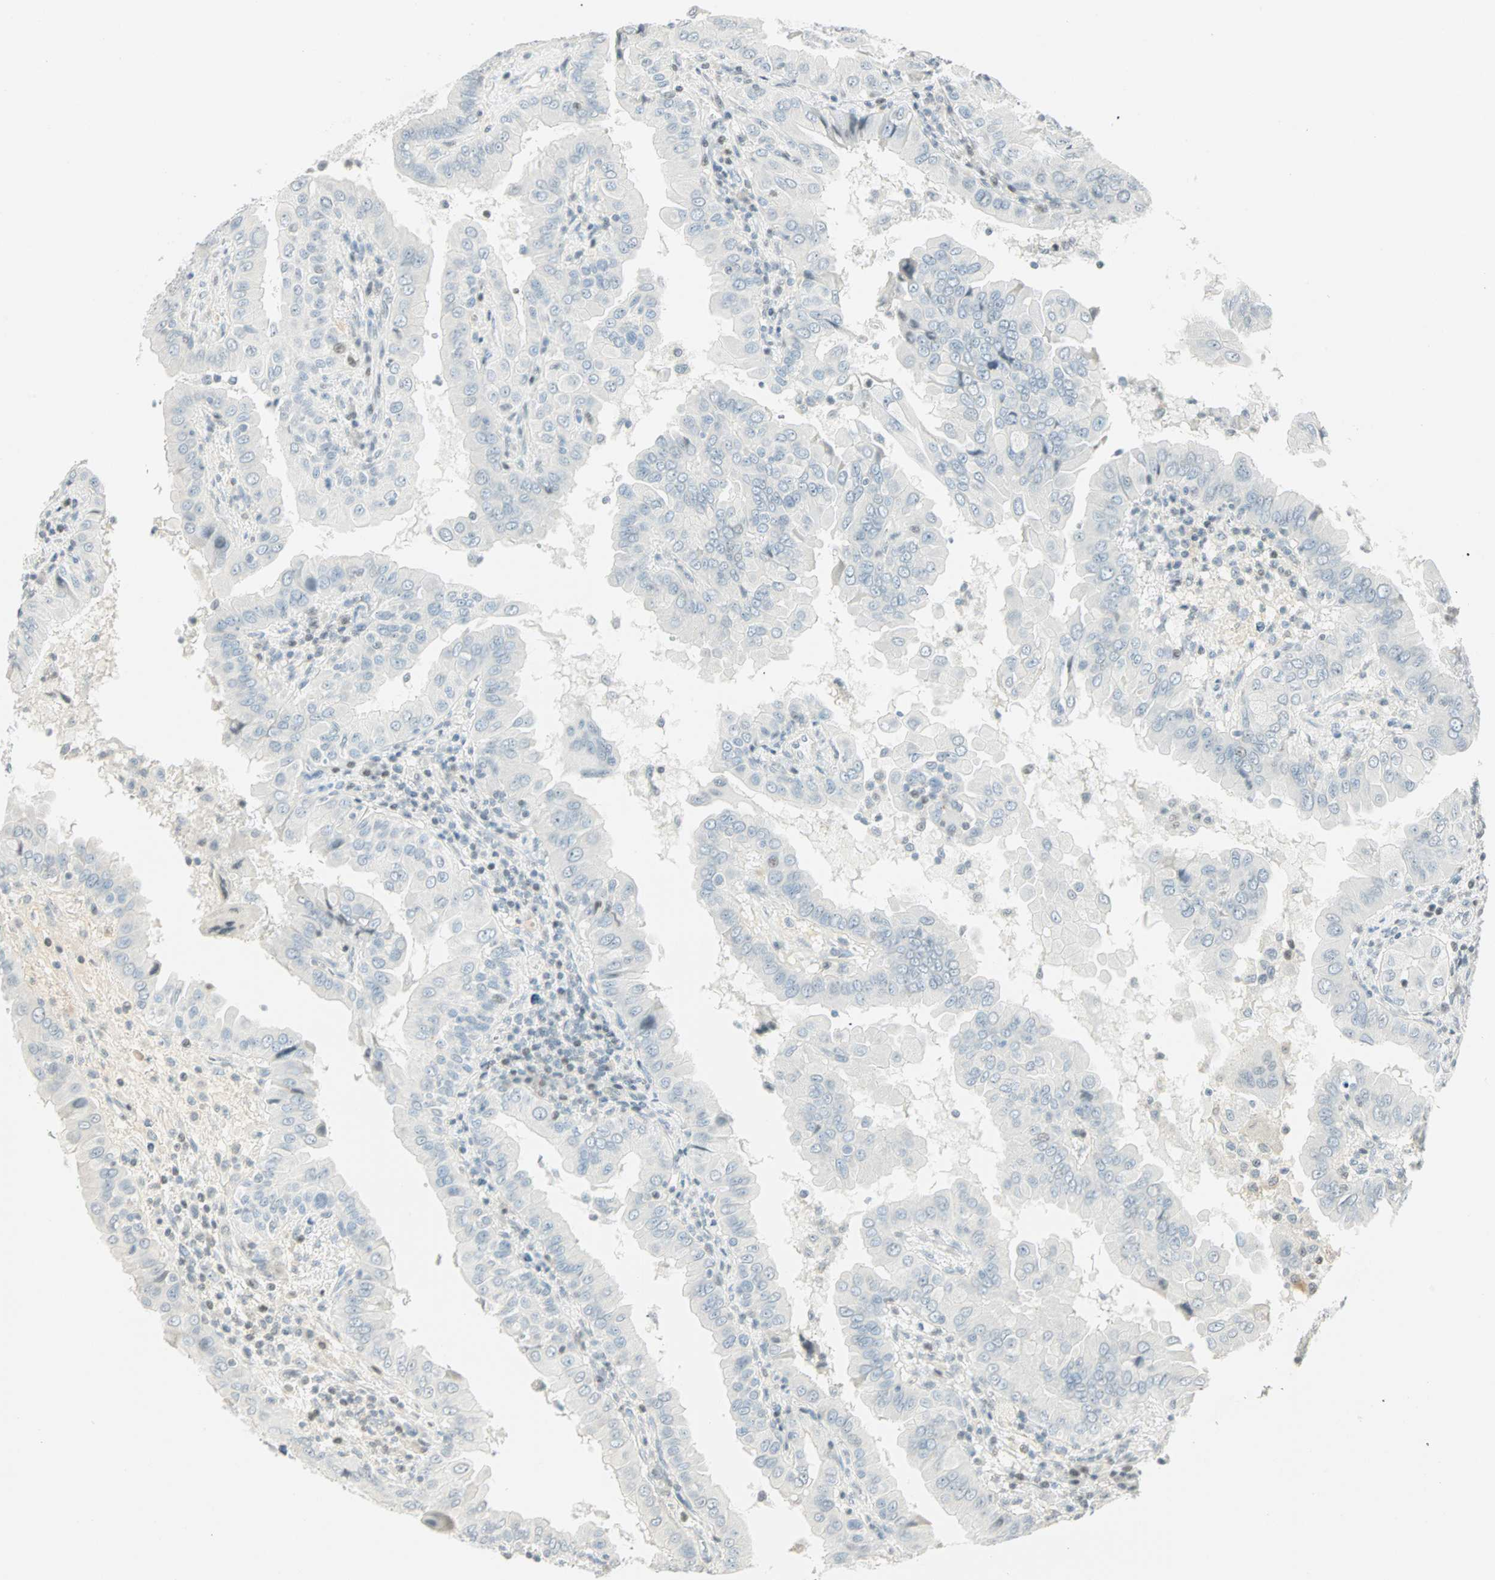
{"staining": {"intensity": "weak", "quantity": "<25%", "location": "nuclear"}, "tissue": "thyroid cancer", "cell_type": "Tumor cells", "image_type": "cancer", "snomed": [{"axis": "morphology", "description": "Papillary adenocarcinoma, NOS"}, {"axis": "topography", "description": "Thyroid gland"}], "caption": "This histopathology image is of thyroid cancer stained with IHC to label a protein in brown with the nuclei are counter-stained blue. There is no staining in tumor cells. (DAB IHC, high magnification).", "gene": "SMAD3", "patient": {"sex": "male", "age": 33}}